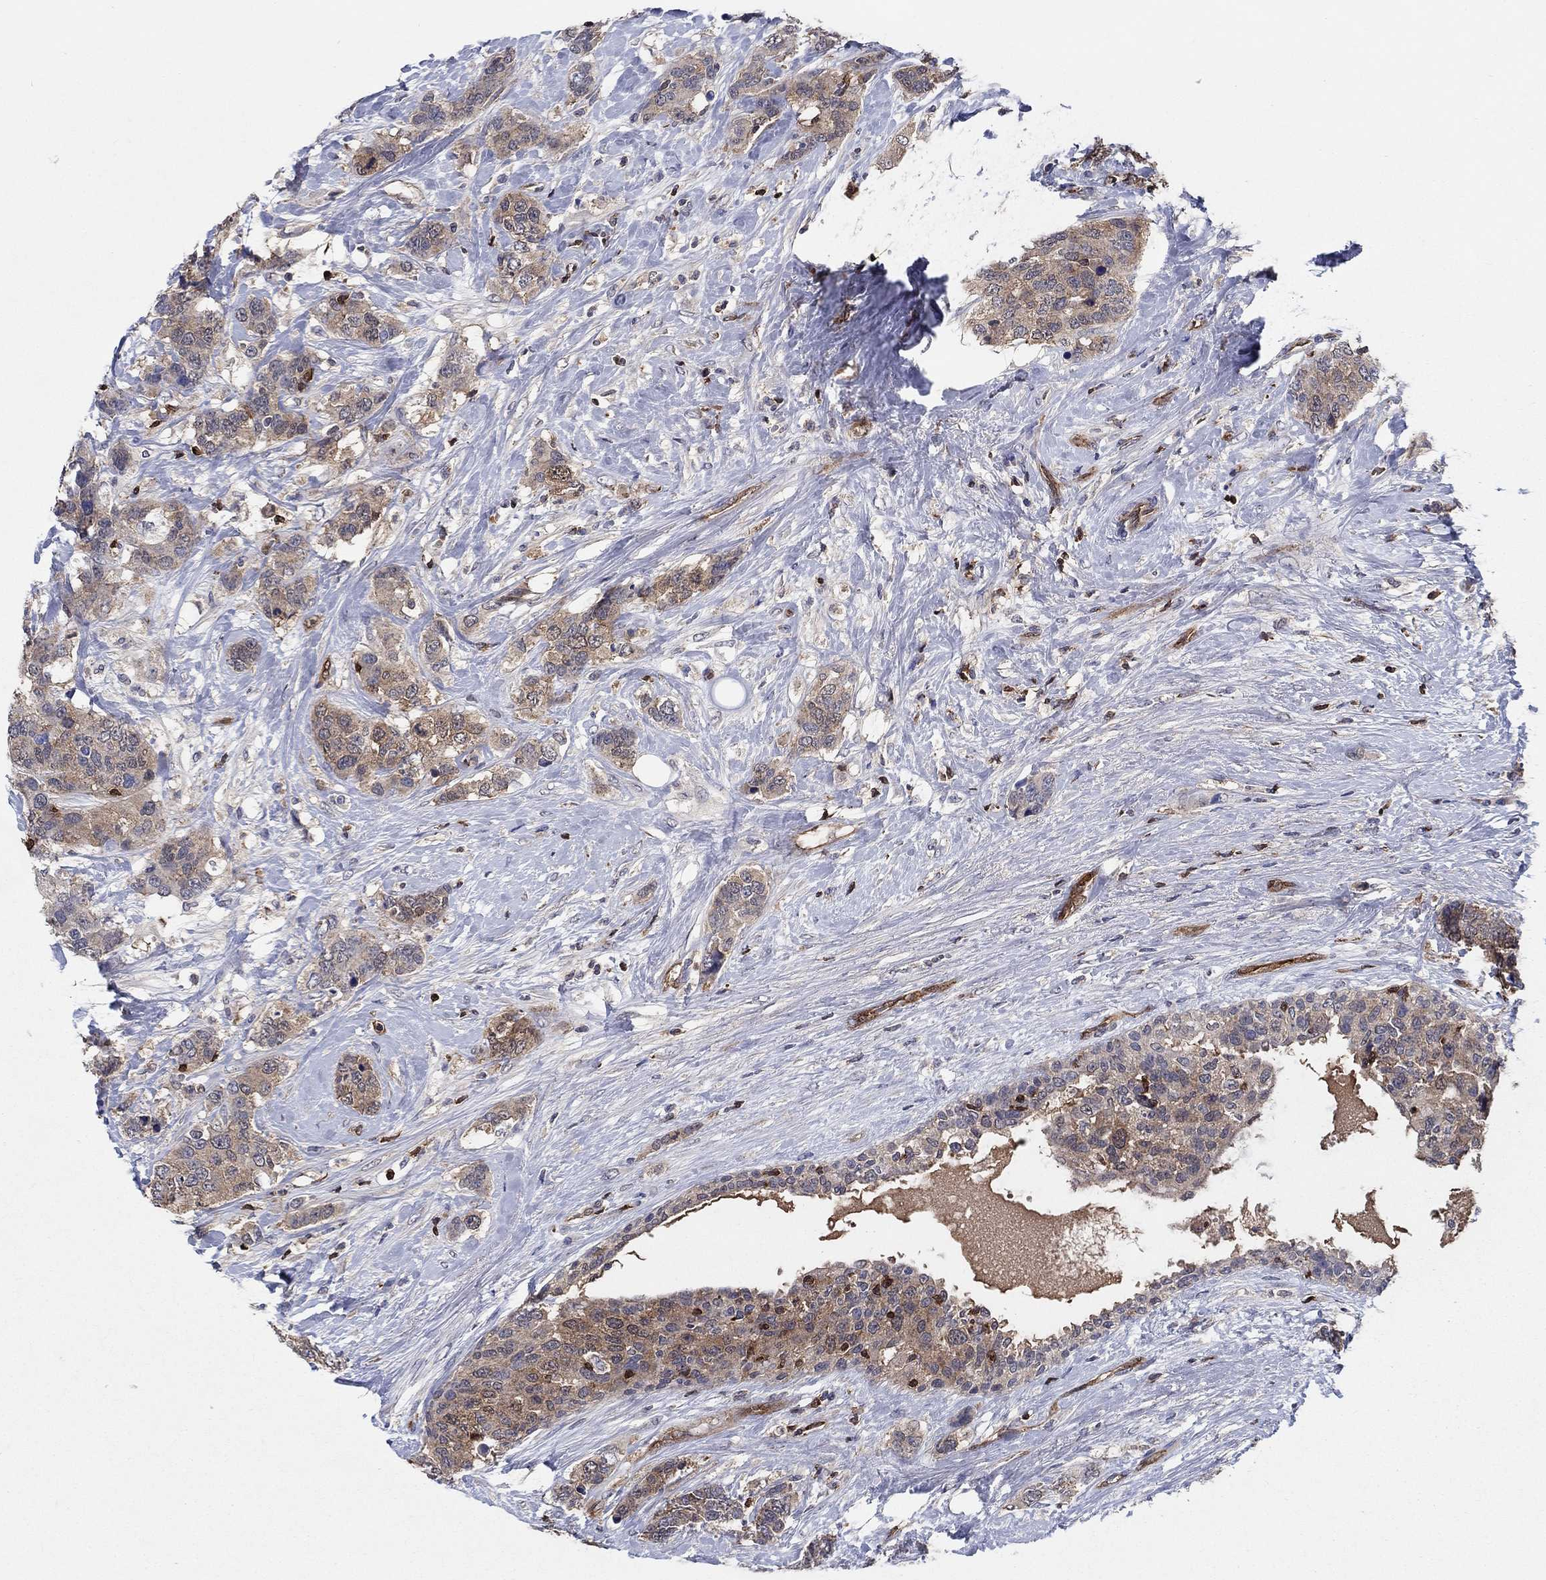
{"staining": {"intensity": "weak", "quantity": "25%-75%", "location": "cytoplasmic/membranous"}, "tissue": "breast cancer", "cell_type": "Tumor cells", "image_type": "cancer", "snomed": [{"axis": "morphology", "description": "Lobular carcinoma"}, {"axis": "topography", "description": "Breast"}], "caption": "Breast lobular carcinoma stained for a protein demonstrates weak cytoplasmic/membranous positivity in tumor cells.", "gene": "AGFG2", "patient": {"sex": "female", "age": 59}}